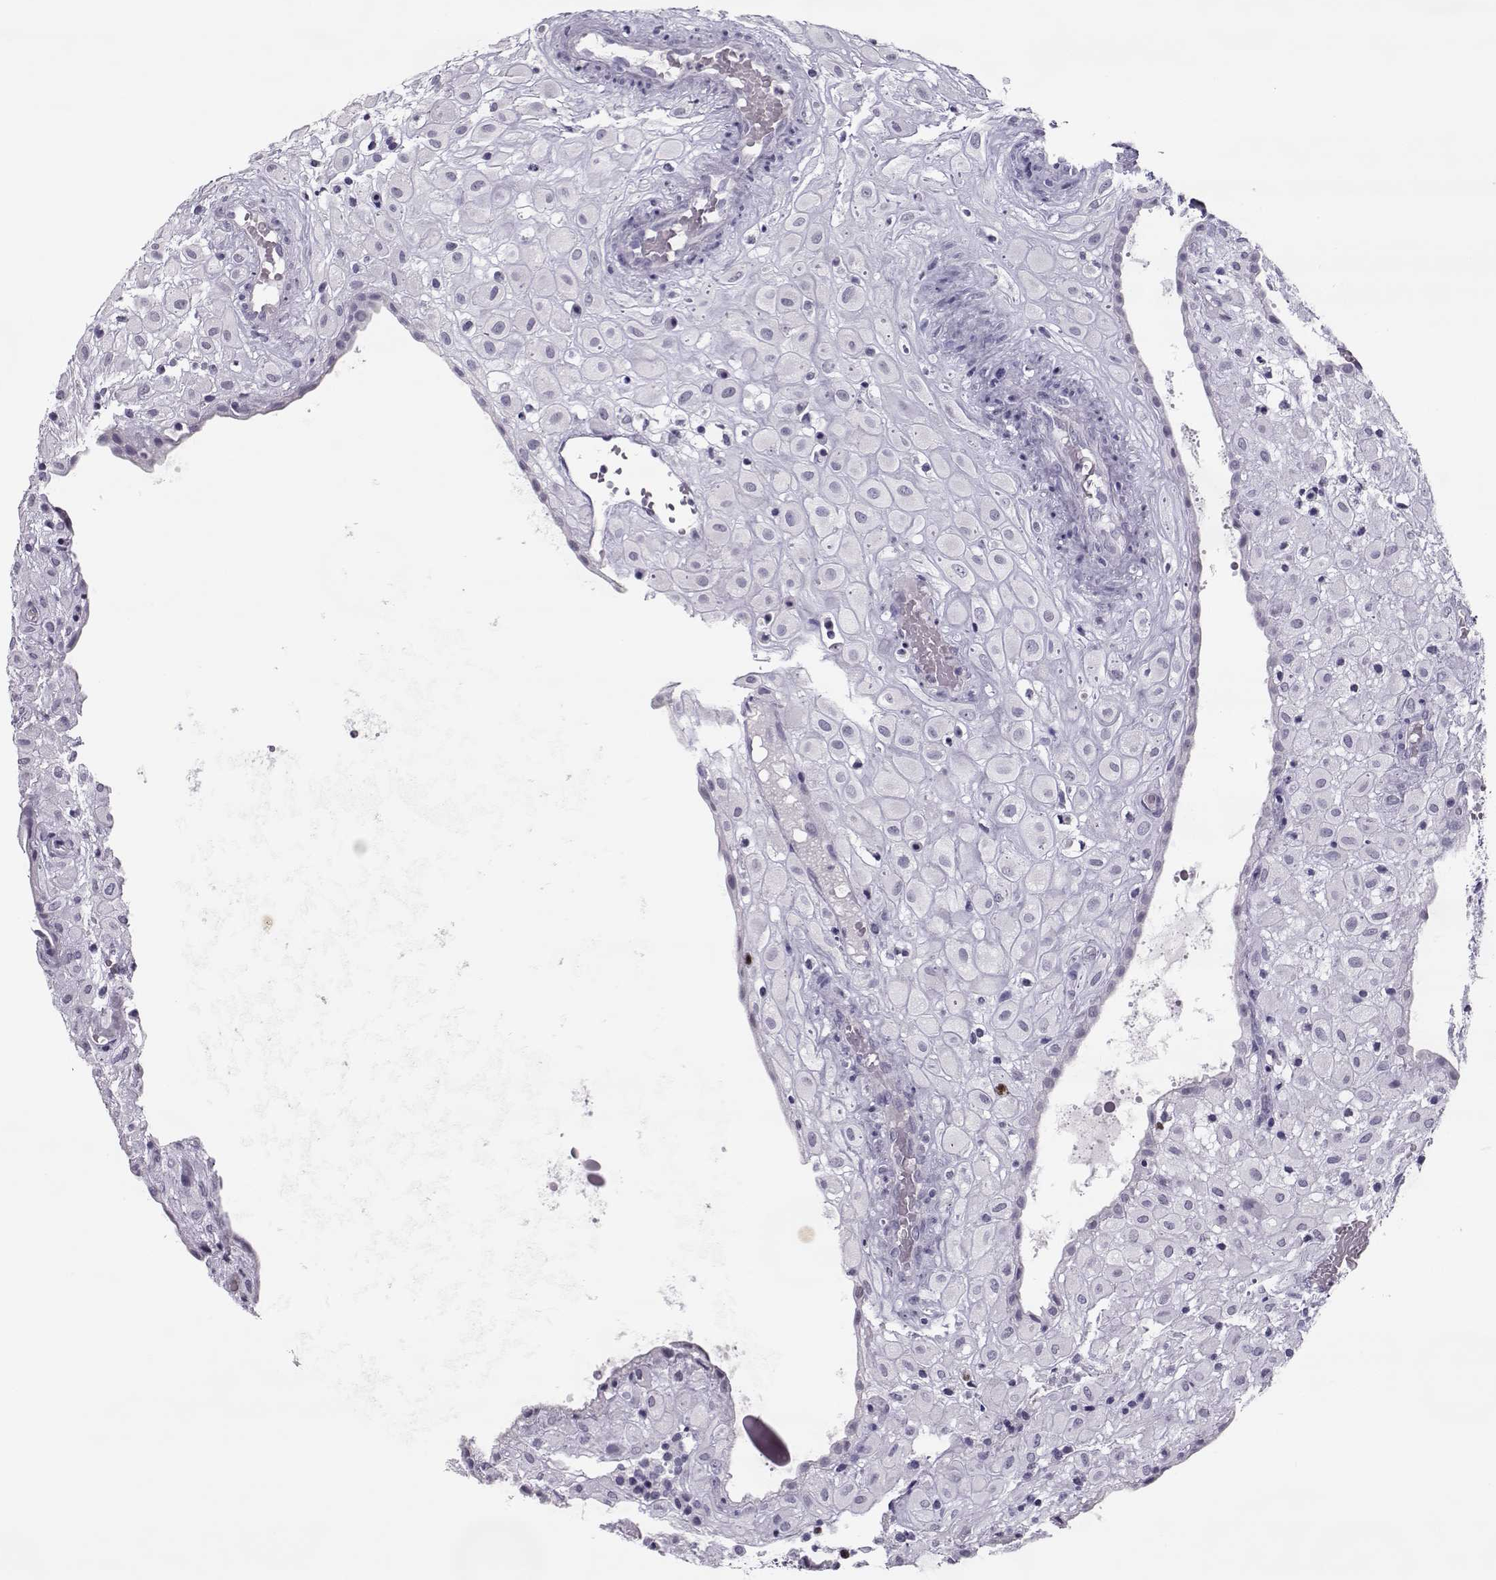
{"staining": {"intensity": "negative", "quantity": "none", "location": "none"}, "tissue": "placenta", "cell_type": "Decidual cells", "image_type": "normal", "snomed": [{"axis": "morphology", "description": "Normal tissue, NOS"}, {"axis": "topography", "description": "Placenta"}], "caption": "This is a histopathology image of immunohistochemistry (IHC) staining of normal placenta, which shows no expression in decidual cells. The staining was performed using DAB (3,3'-diaminobenzidine) to visualize the protein expression in brown, while the nuclei were stained in blue with hematoxylin (Magnification: 20x).", "gene": "SGO1", "patient": {"sex": "female", "age": 24}}